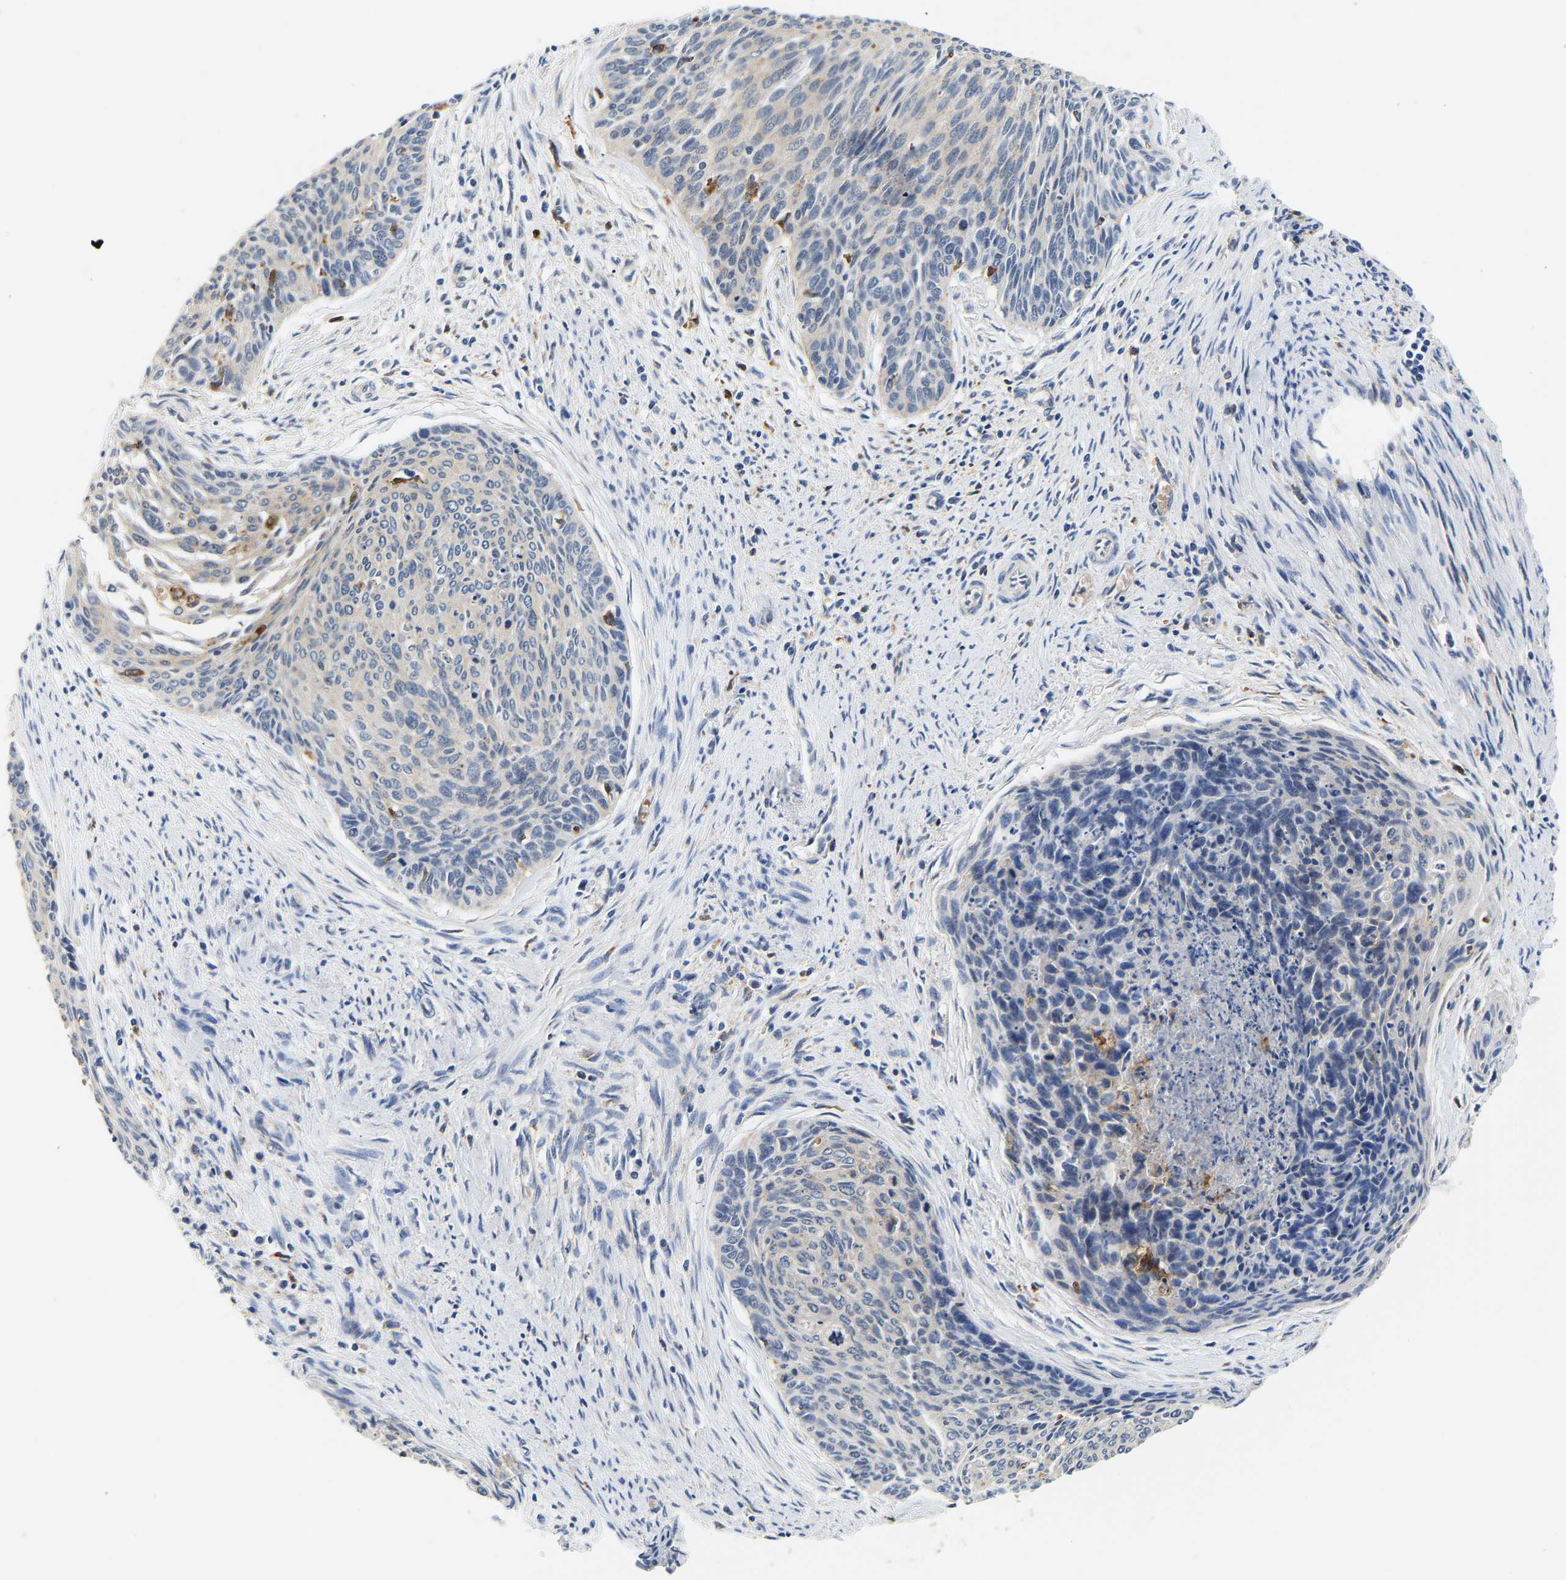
{"staining": {"intensity": "negative", "quantity": "none", "location": "none"}, "tissue": "cervical cancer", "cell_type": "Tumor cells", "image_type": "cancer", "snomed": [{"axis": "morphology", "description": "Squamous cell carcinoma, NOS"}, {"axis": "topography", "description": "Cervix"}], "caption": "DAB (3,3'-diaminobenzidine) immunohistochemical staining of cervical cancer exhibits no significant positivity in tumor cells. (Immunohistochemistry (ihc), brightfield microscopy, high magnification).", "gene": "SMU1", "patient": {"sex": "female", "age": 55}}